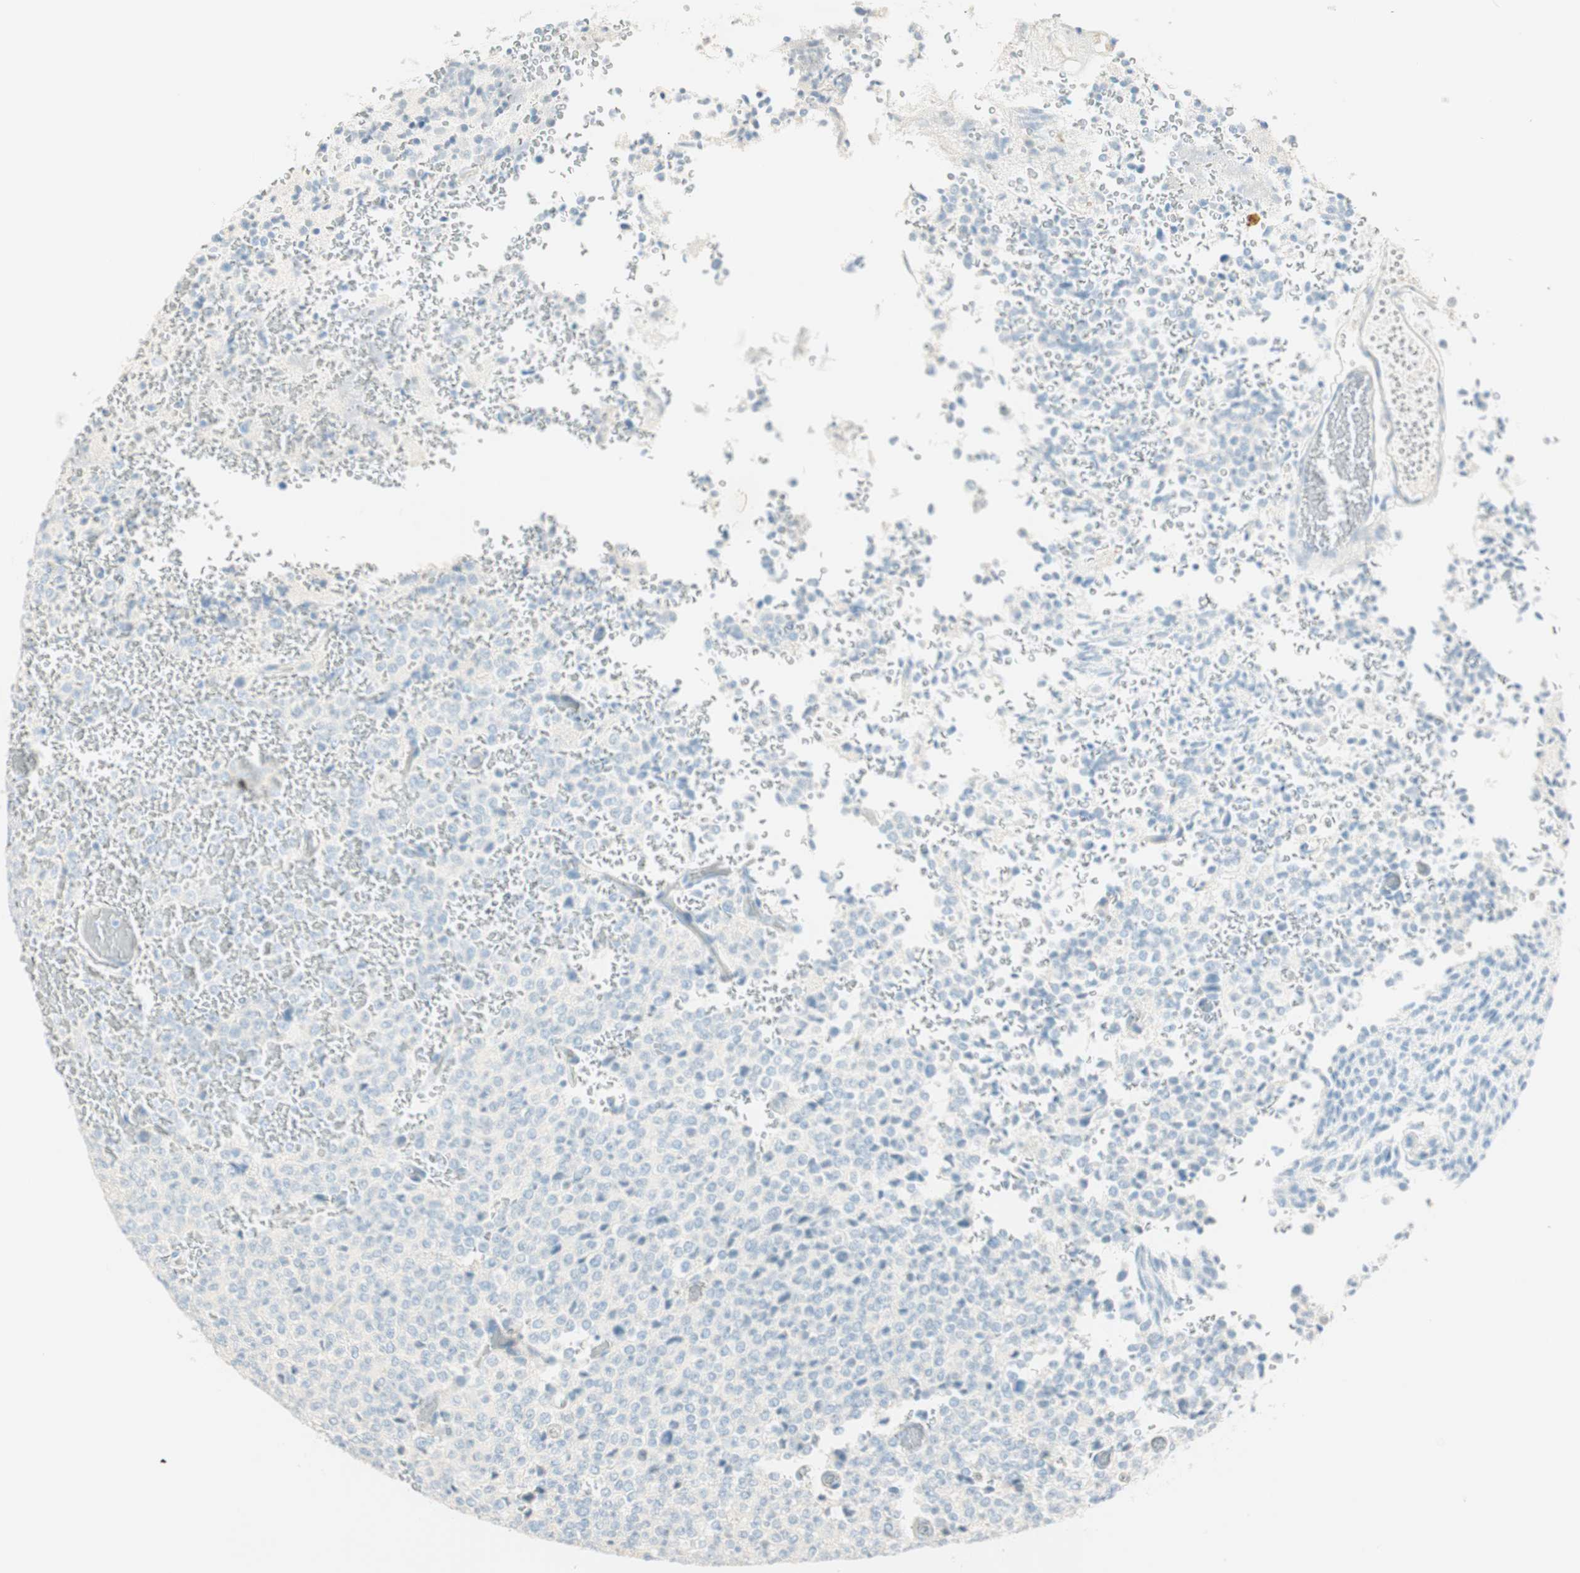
{"staining": {"intensity": "negative", "quantity": "none", "location": "none"}, "tissue": "glioma", "cell_type": "Tumor cells", "image_type": "cancer", "snomed": [{"axis": "morphology", "description": "Glioma, malignant, High grade"}, {"axis": "topography", "description": "pancreas cauda"}], "caption": "High power microscopy micrograph of an immunohistochemistry photomicrograph of glioma, revealing no significant positivity in tumor cells. (DAB IHC, high magnification).", "gene": "HPGD", "patient": {"sex": "male", "age": 60}}